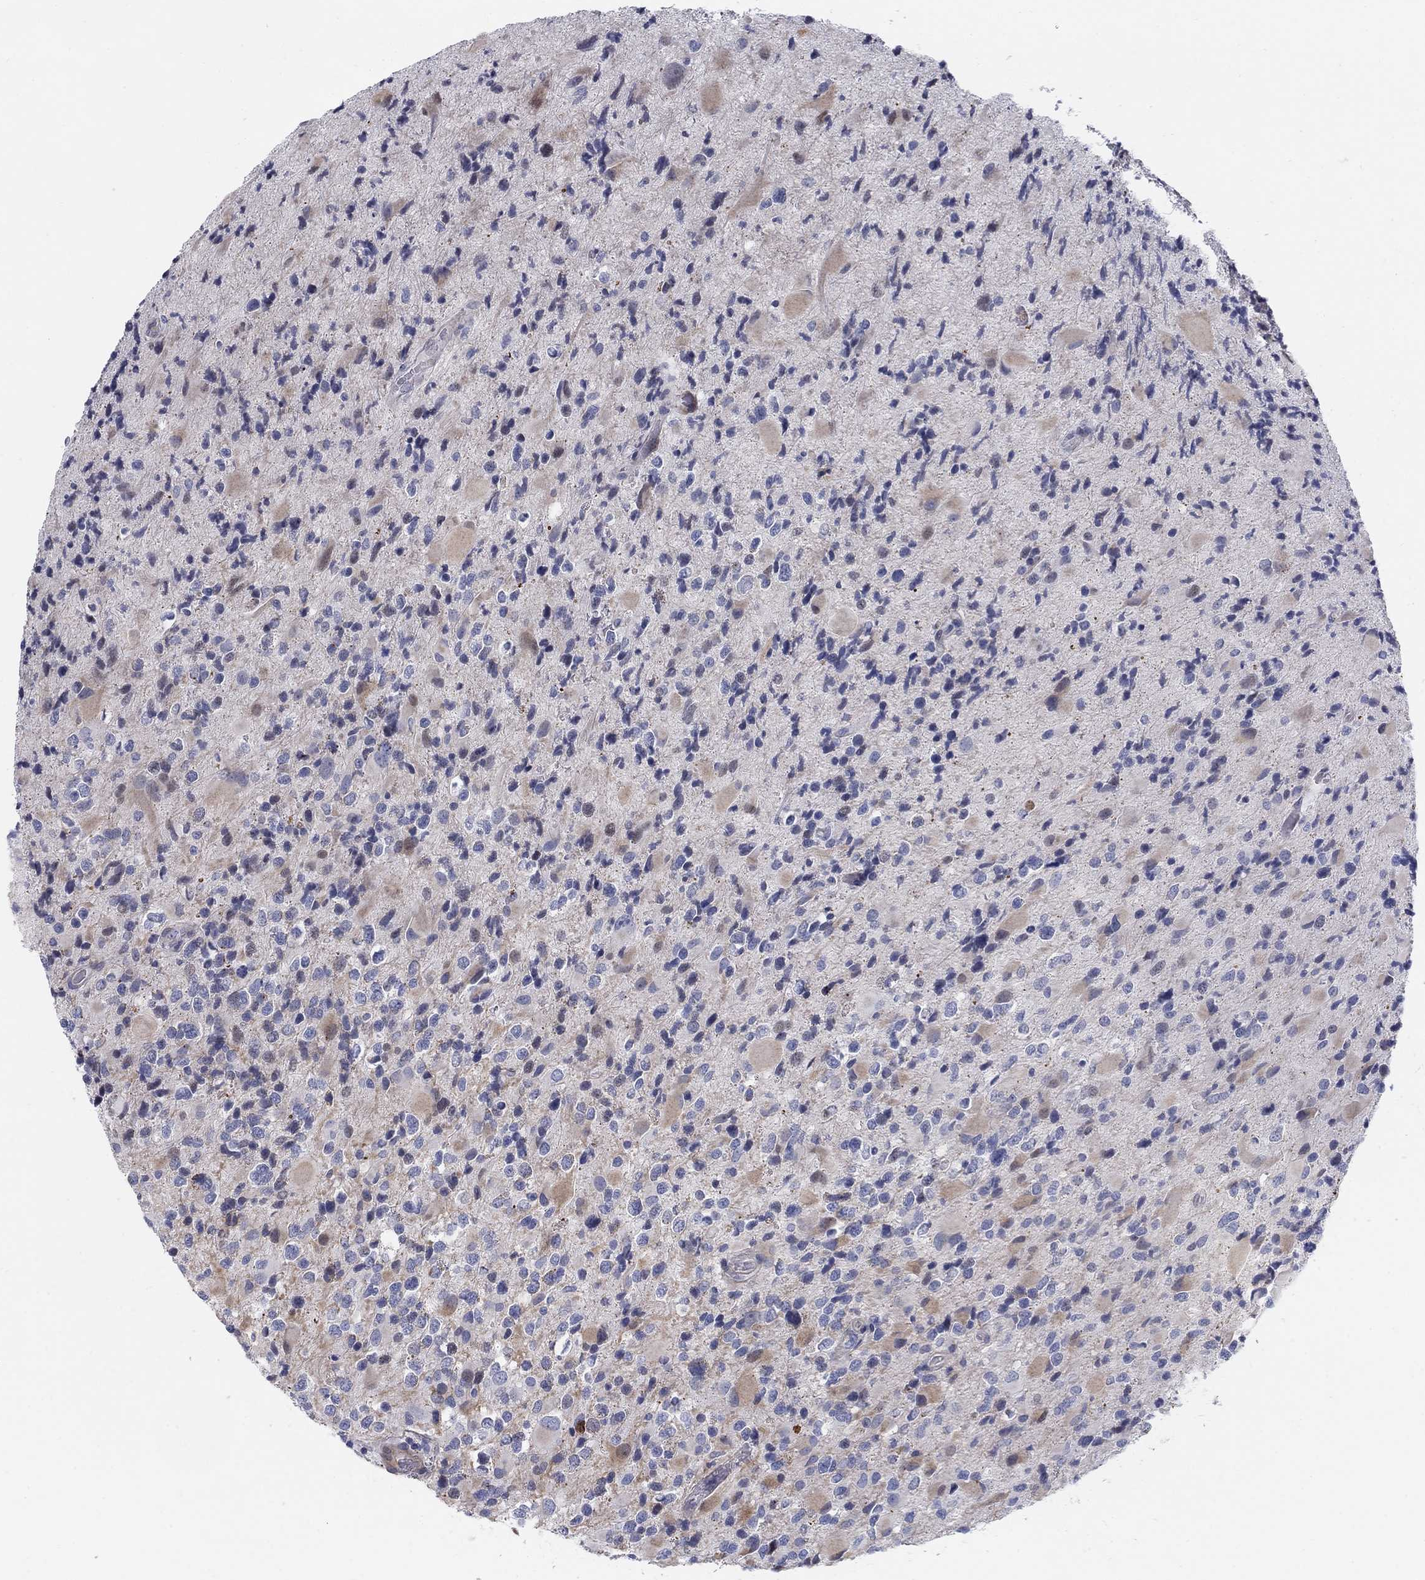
{"staining": {"intensity": "negative", "quantity": "none", "location": "none"}, "tissue": "glioma", "cell_type": "Tumor cells", "image_type": "cancer", "snomed": [{"axis": "morphology", "description": "Glioma, malignant, Low grade"}, {"axis": "topography", "description": "Brain"}], "caption": "Malignant glioma (low-grade) stained for a protein using immunohistochemistry (IHC) exhibits no staining tumor cells.", "gene": "HEATR4", "patient": {"sex": "female", "age": 32}}